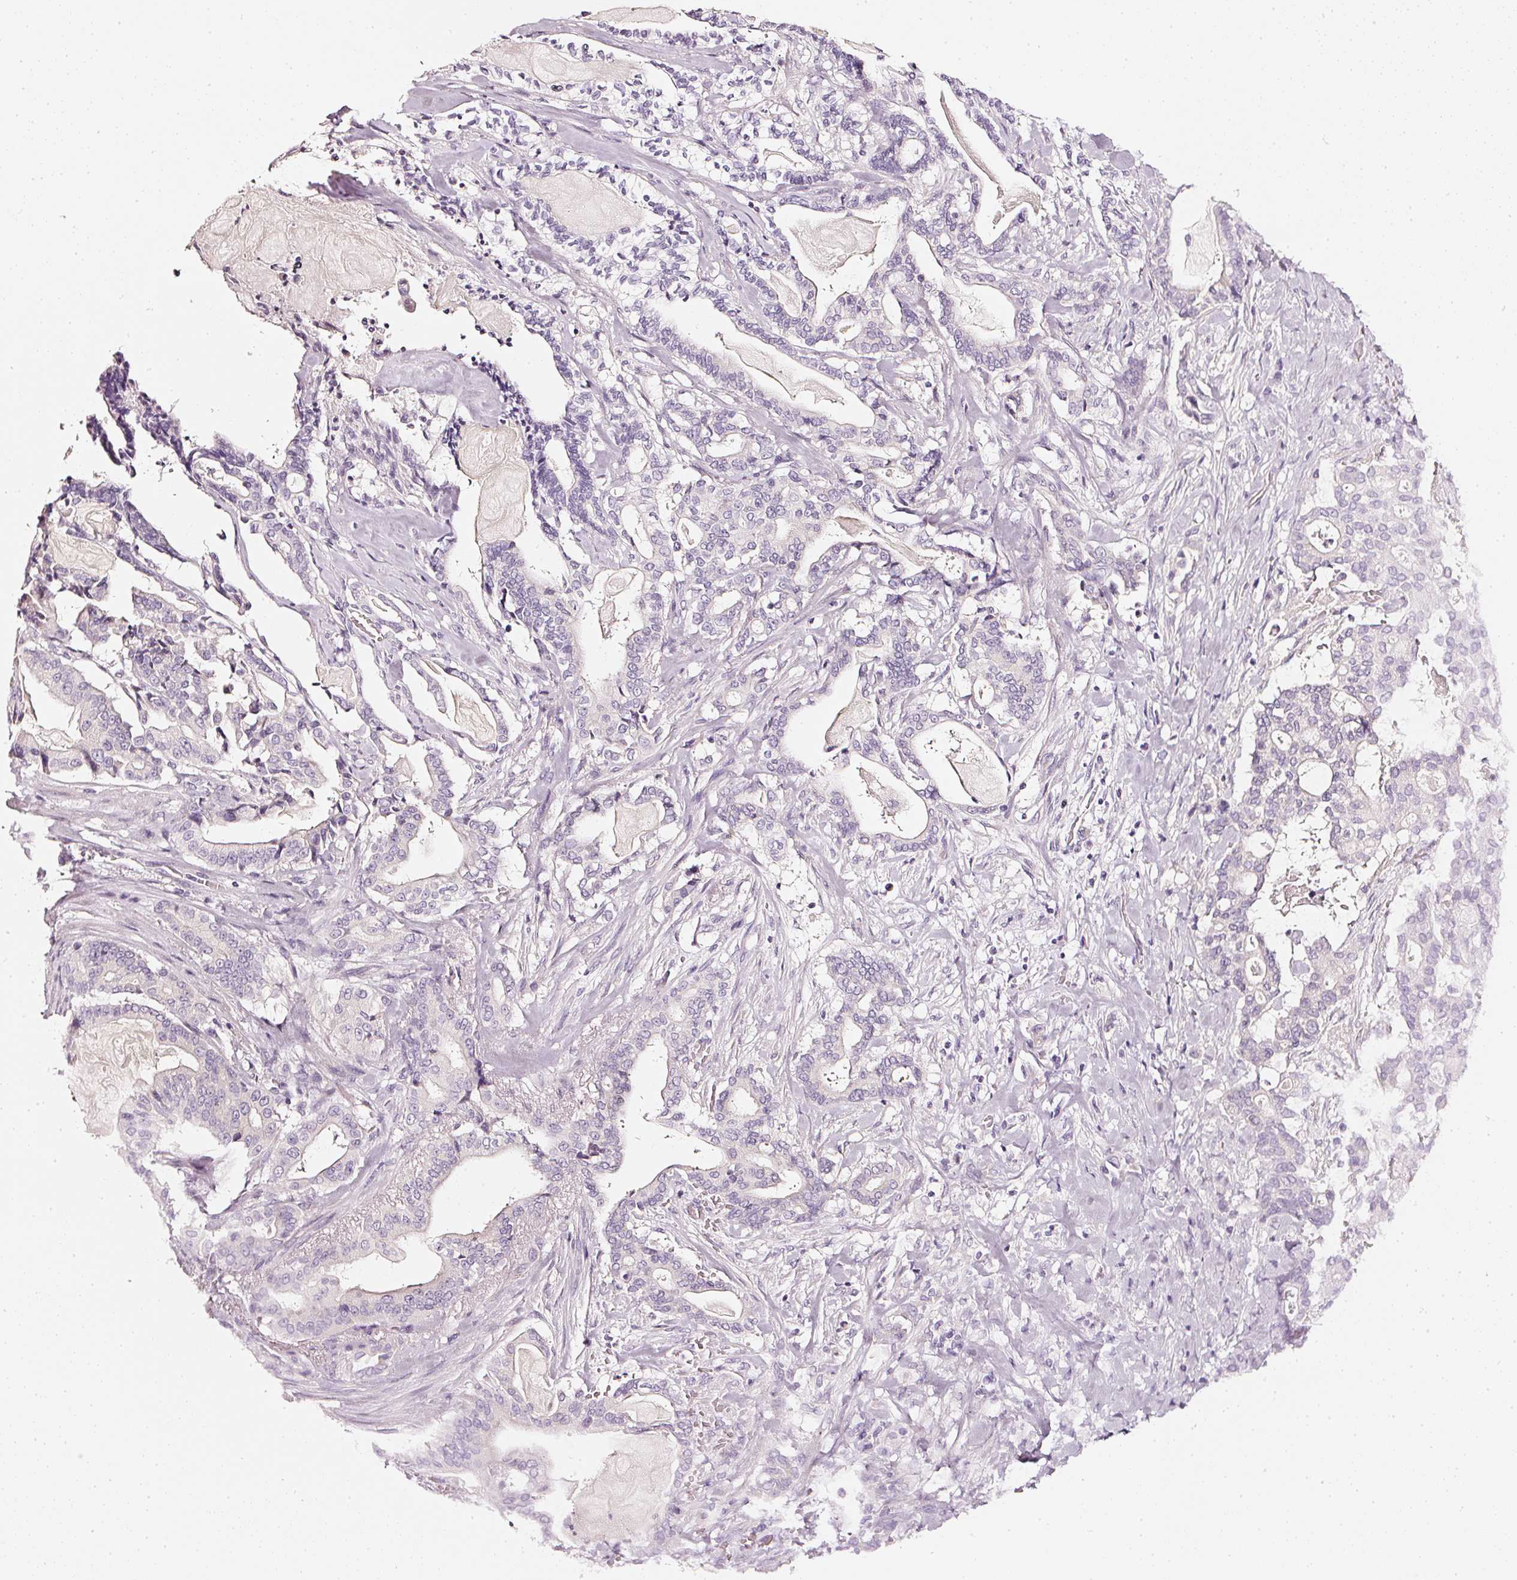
{"staining": {"intensity": "negative", "quantity": "none", "location": "none"}, "tissue": "pancreatic cancer", "cell_type": "Tumor cells", "image_type": "cancer", "snomed": [{"axis": "morphology", "description": "Adenocarcinoma, NOS"}, {"axis": "topography", "description": "Pancreas"}], "caption": "The photomicrograph reveals no significant positivity in tumor cells of pancreatic adenocarcinoma.", "gene": "CNP", "patient": {"sex": "male", "age": 63}}